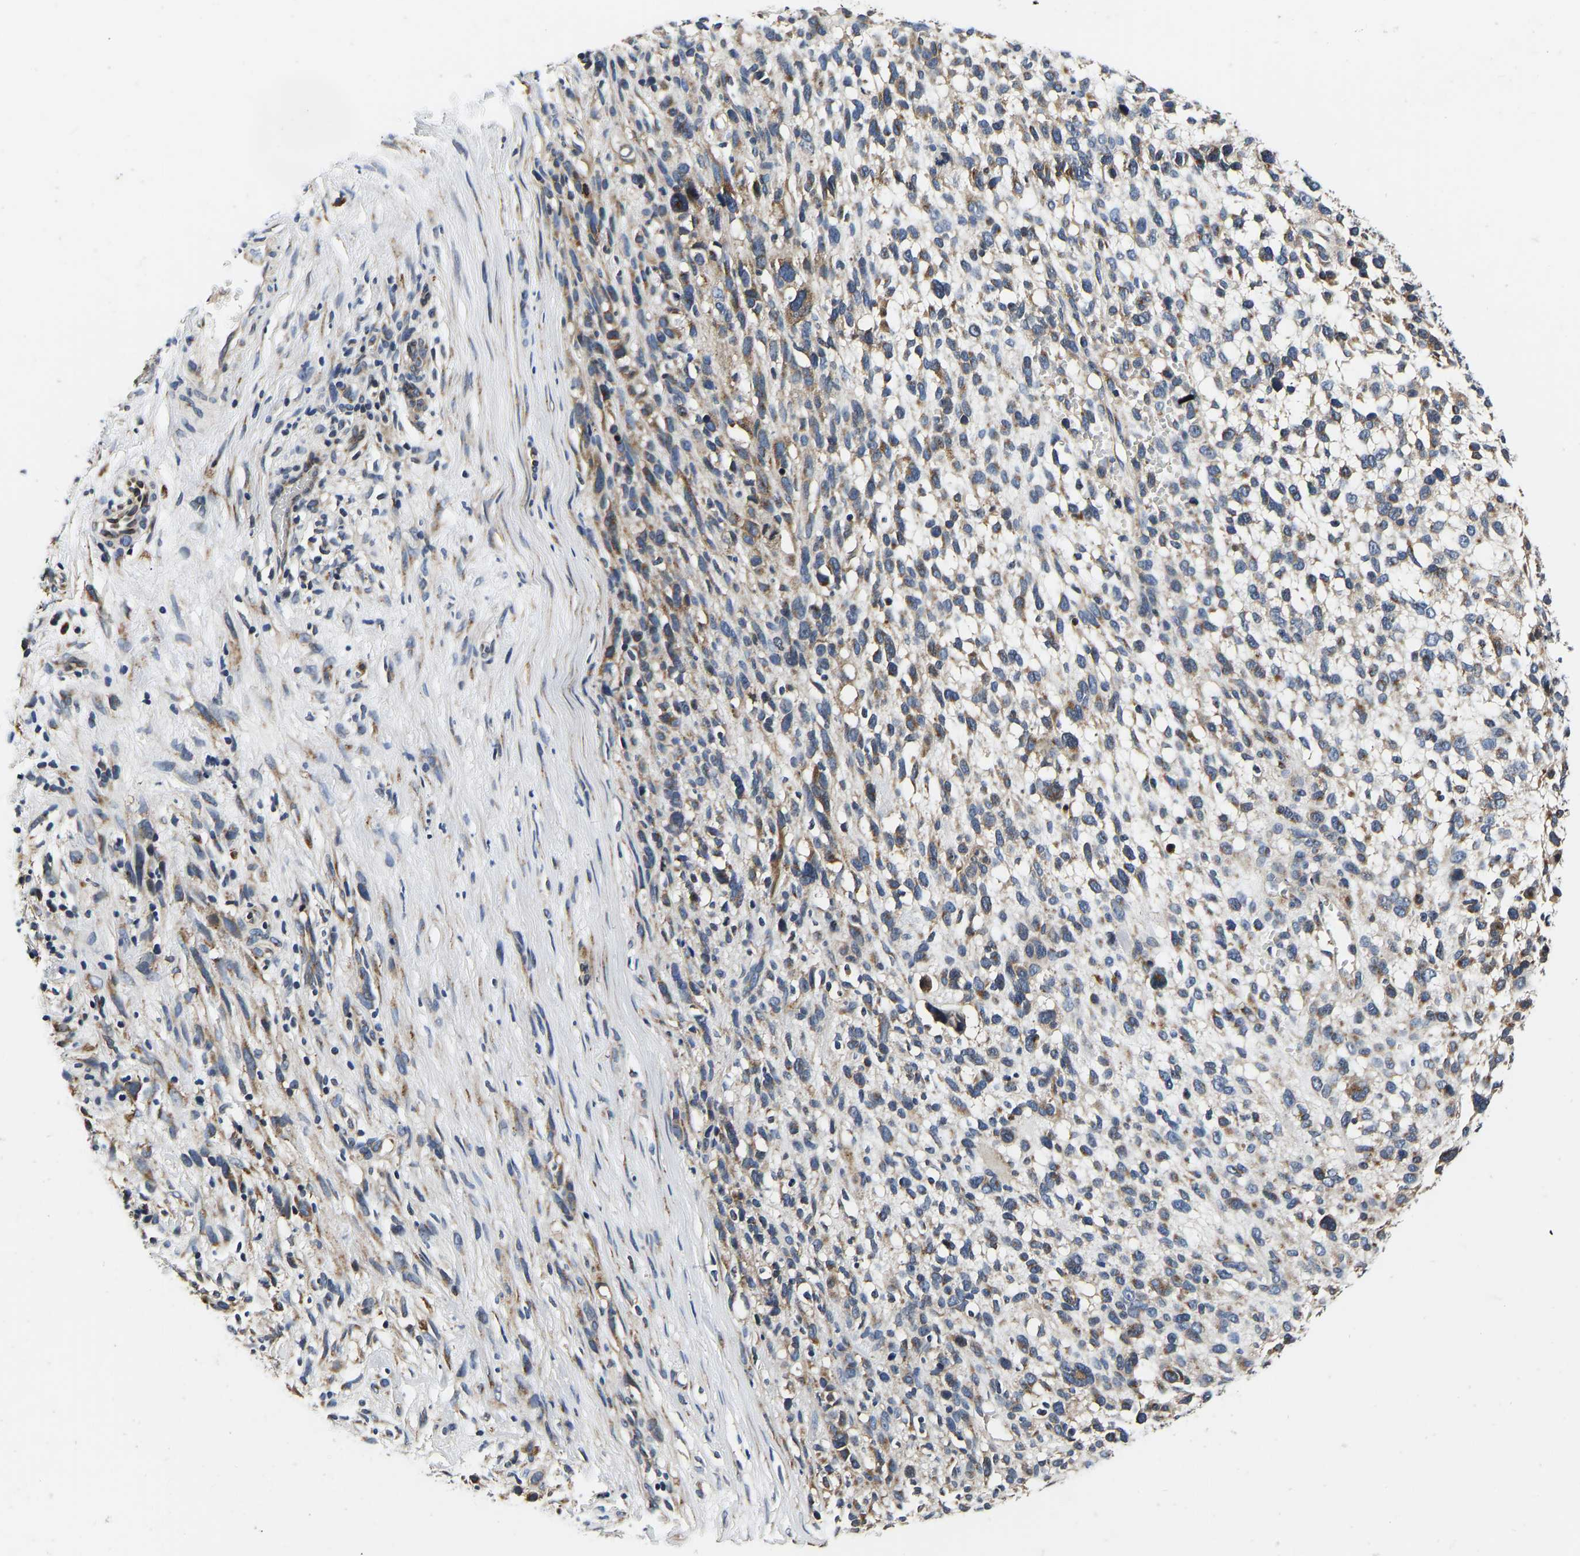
{"staining": {"intensity": "moderate", "quantity": "<25%", "location": "cytoplasmic/membranous"}, "tissue": "melanoma", "cell_type": "Tumor cells", "image_type": "cancer", "snomed": [{"axis": "morphology", "description": "Malignant melanoma, NOS"}, {"axis": "topography", "description": "Skin"}], "caption": "Melanoma stained with DAB IHC reveals low levels of moderate cytoplasmic/membranous positivity in about <25% of tumor cells. (DAB IHC, brown staining for protein, blue staining for nuclei).", "gene": "RABAC1", "patient": {"sex": "female", "age": 55}}